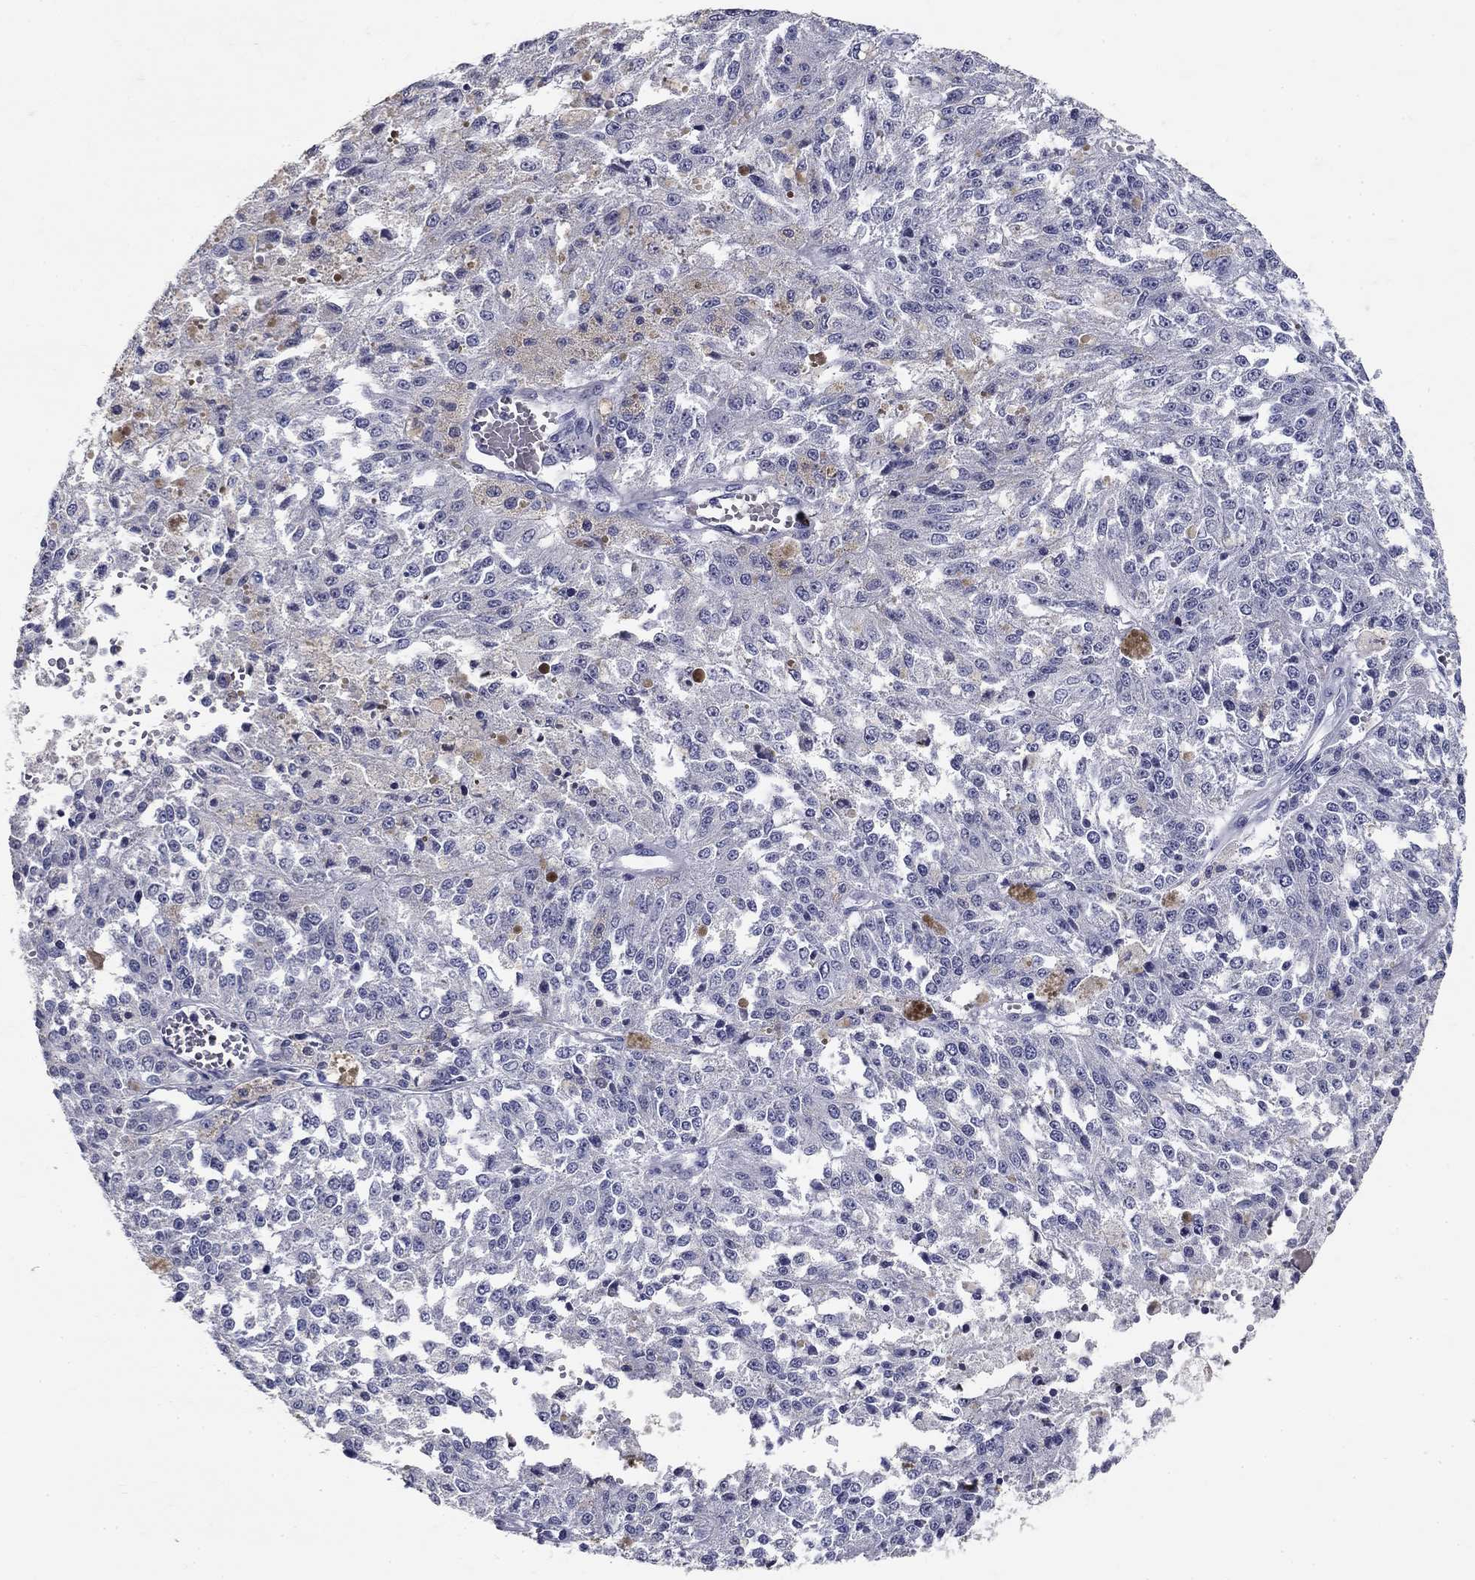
{"staining": {"intensity": "negative", "quantity": "none", "location": "none"}, "tissue": "melanoma", "cell_type": "Tumor cells", "image_type": "cancer", "snomed": [{"axis": "morphology", "description": "Malignant melanoma, Metastatic site"}, {"axis": "topography", "description": "Lymph node"}], "caption": "The photomicrograph exhibits no significant expression in tumor cells of malignant melanoma (metastatic site).", "gene": "POMC", "patient": {"sex": "female", "age": 64}}